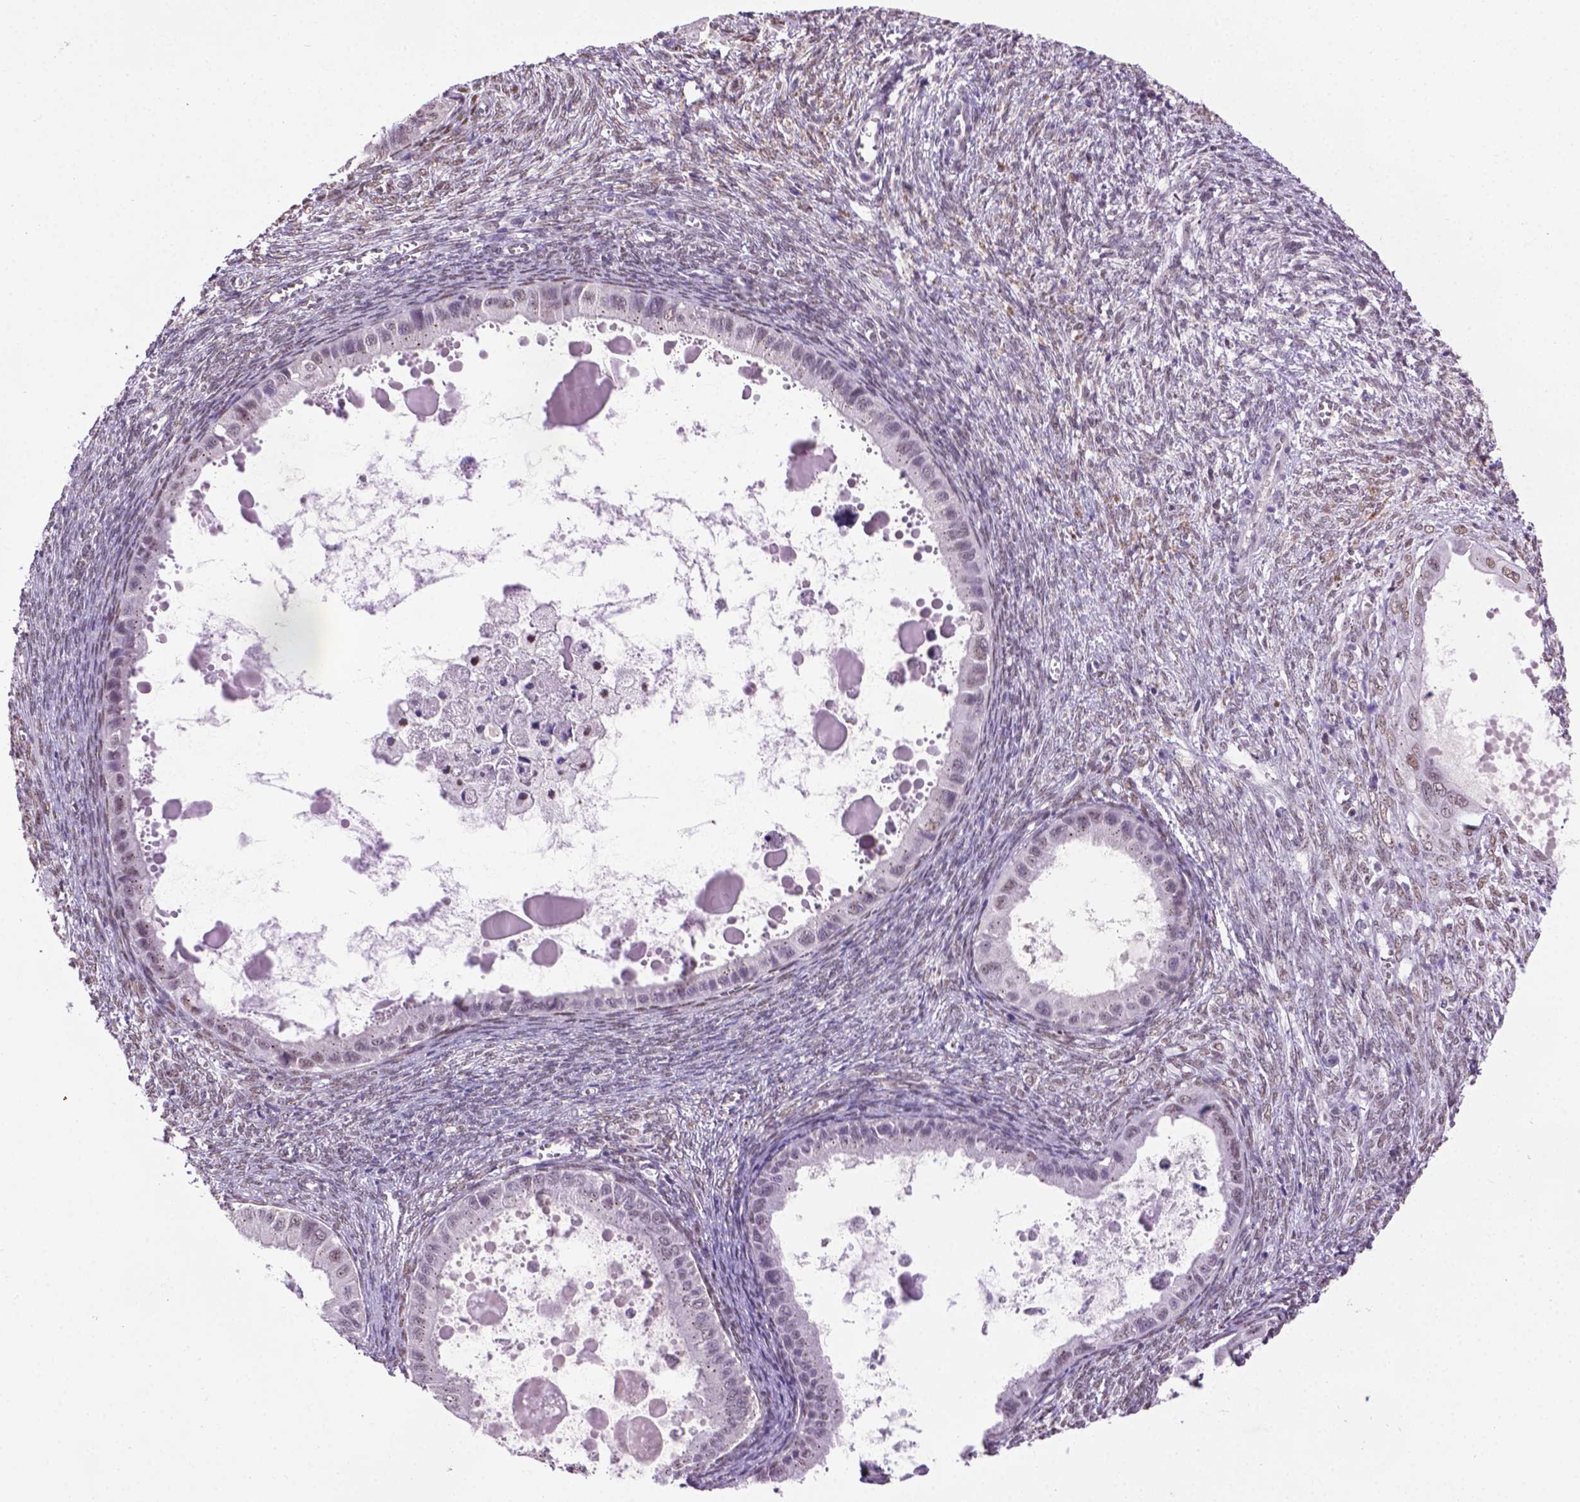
{"staining": {"intensity": "negative", "quantity": "none", "location": "none"}, "tissue": "ovarian cancer", "cell_type": "Tumor cells", "image_type": "cancer", "snomed": [{"axis": "morphology", "description": "Cystadenocarcinoma, mucinous, NOS"}, {"axis": "topography", "description": "Ovary"}], "caption": "Immunohistochemistry (IHC) photomicrograph of human mucinous cystadenocarcinoma (ovarian) stained for a protein (brown), which displays no positivity in tumor cells.", "gene": "ABI2", "patient": {"sex": "female", "age": 64}}